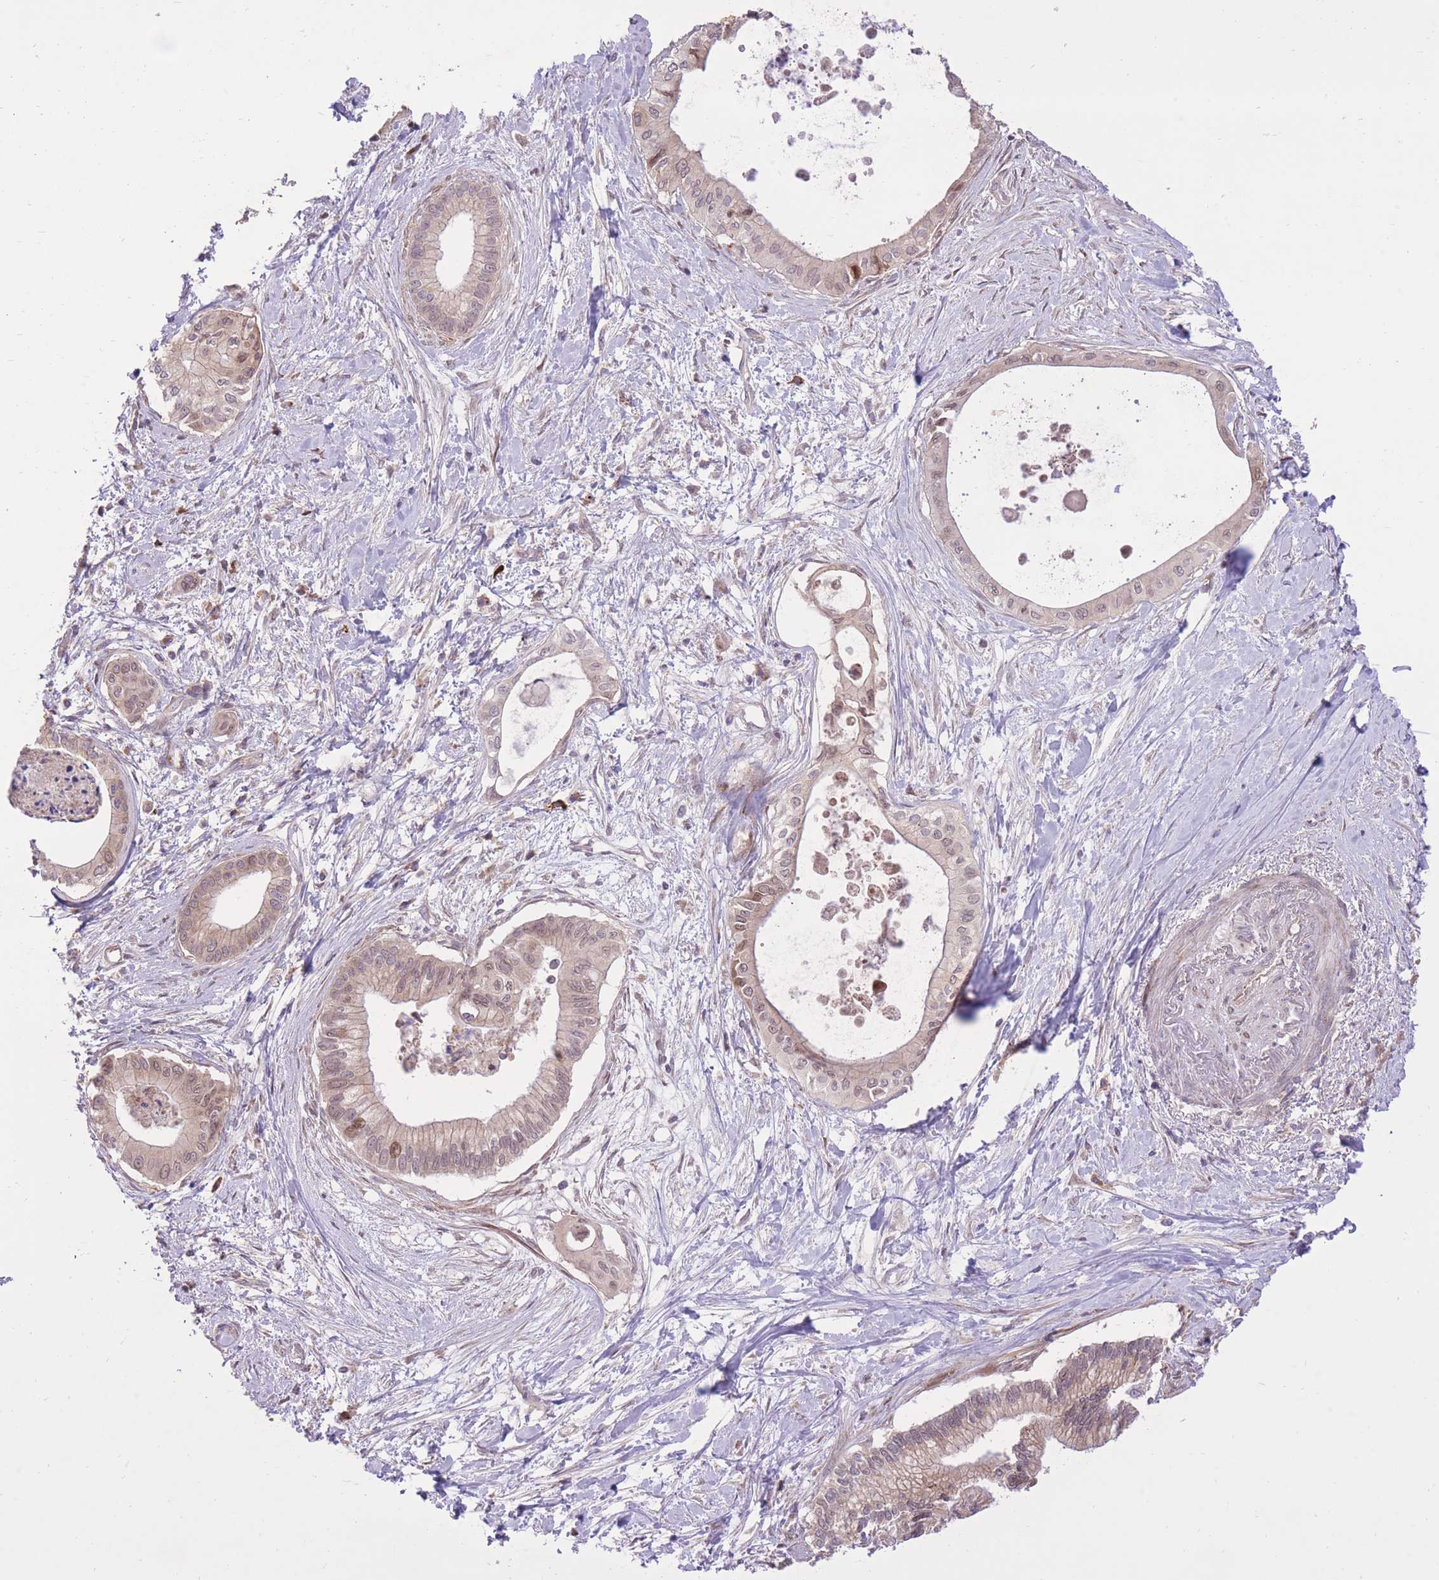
{"staining": {"intensity": "moderate", "quantity": "<25%", "location": "nuclear"}, "tissue": "pancreatic cancer", "cell_type": "Tumor cells", "image_type": "cancer", "snomed": [{"axis": "morphology", "description": "Adenocarcinoma, NOS"}, {"axis": "topography", "description": "Pancreas"}], "caption": "Immunohistochemistry of human pancreatic cancer exhibits low levels of moderate nuclear expression in about <25% of tumor cells. (Brightfield microscopy of DAB IHC at high magnification).", "gene": "SLC4A4", "patient": {"sex": "male", "age": 78}}